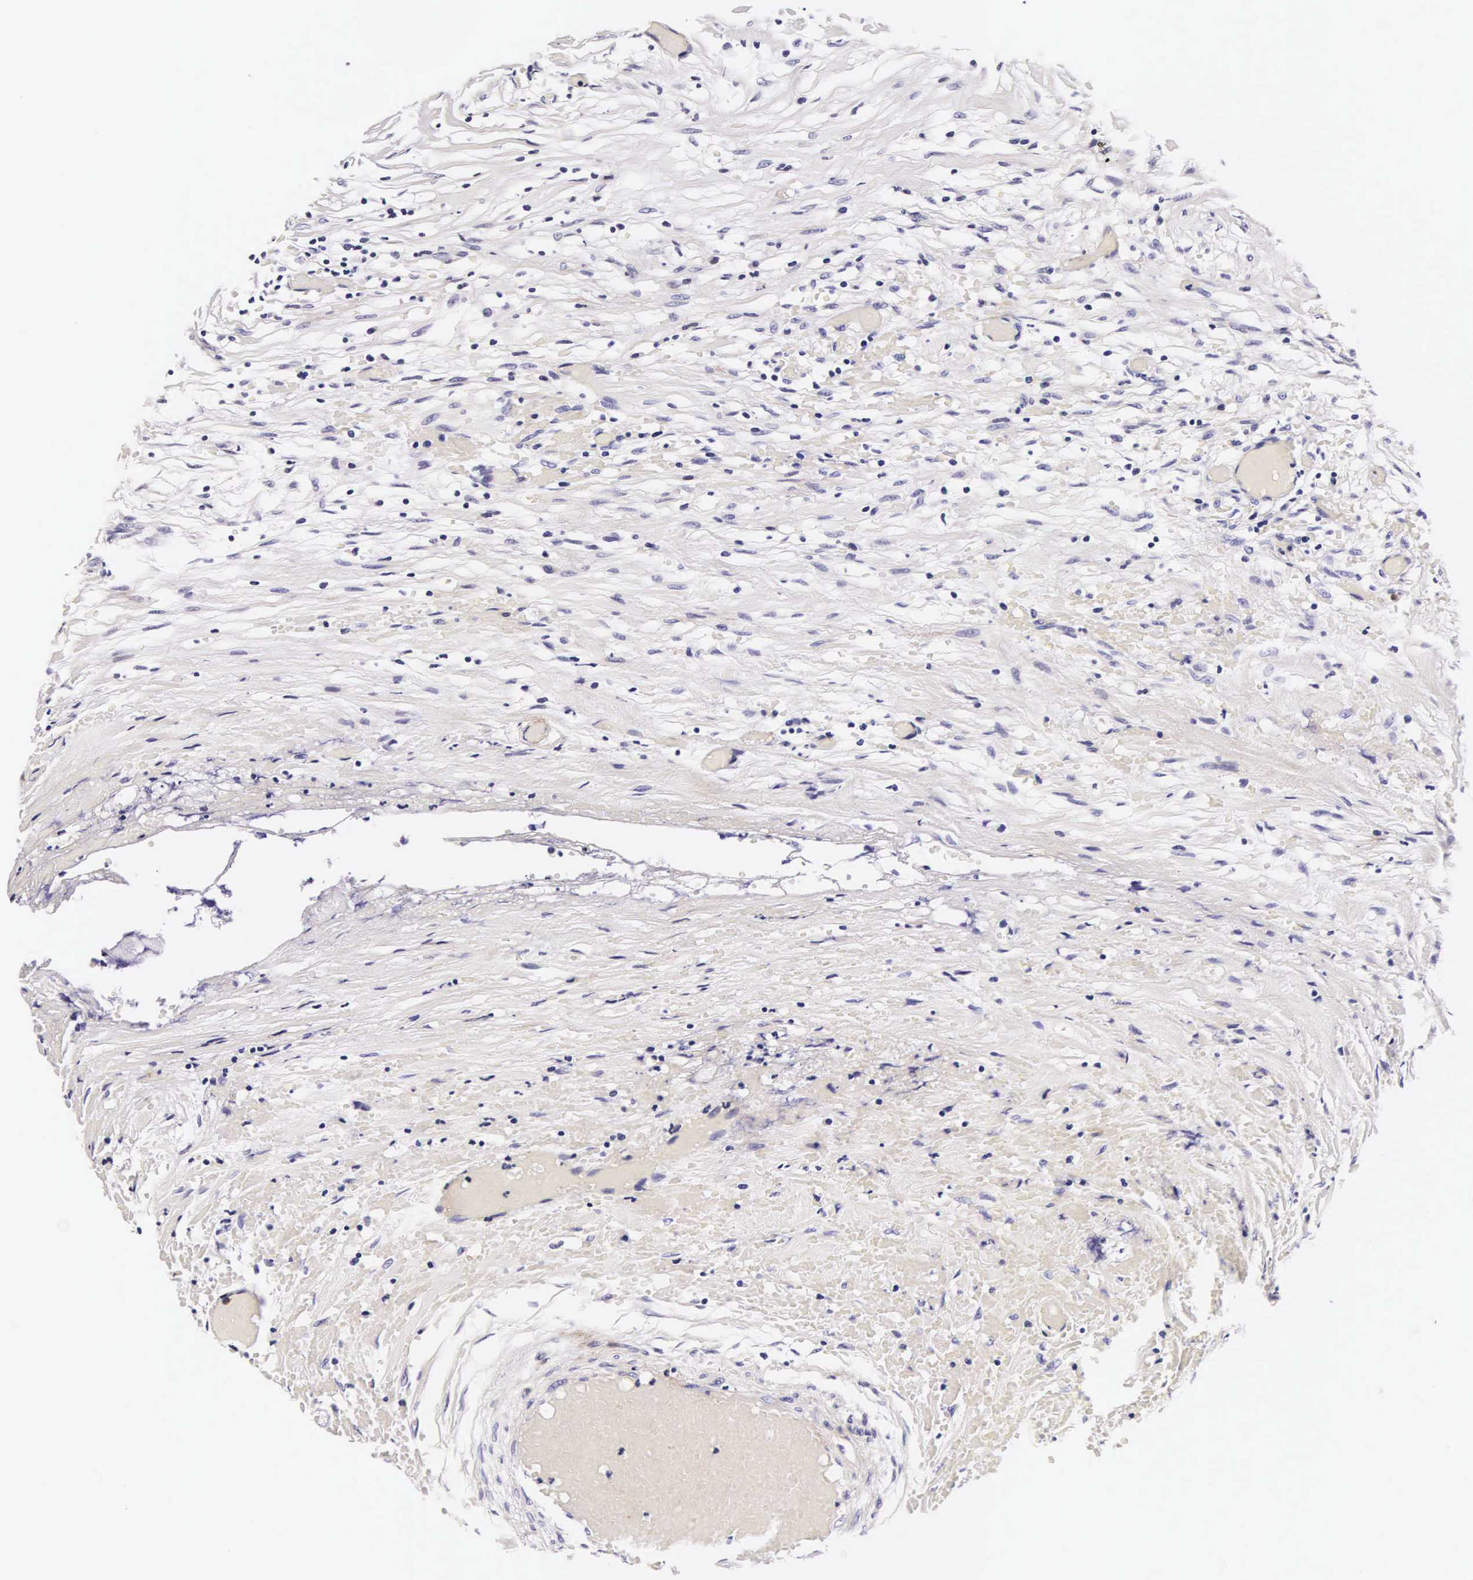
{"staining": {"intensity": "negative", "quantity": "none", "location": "none"}, "tissue": "lymphoma", "cell_type": "Tumor cells", "image_type": "cancer", "snomed": [{"axis": "morphology", "description": "Malignant lymphoma, non-Hodgkin's type, High grade"}, {"axis": "topography", "description": "Colon"}], "caption": "This is a micrograph of immunohistochemistry staining of high-grade malignant lymphoma, non-Hodgkin's type, which shows no staining in tumor cells.", "gene": "UPRT", "patient": {"sex": "male", "age": 82}}